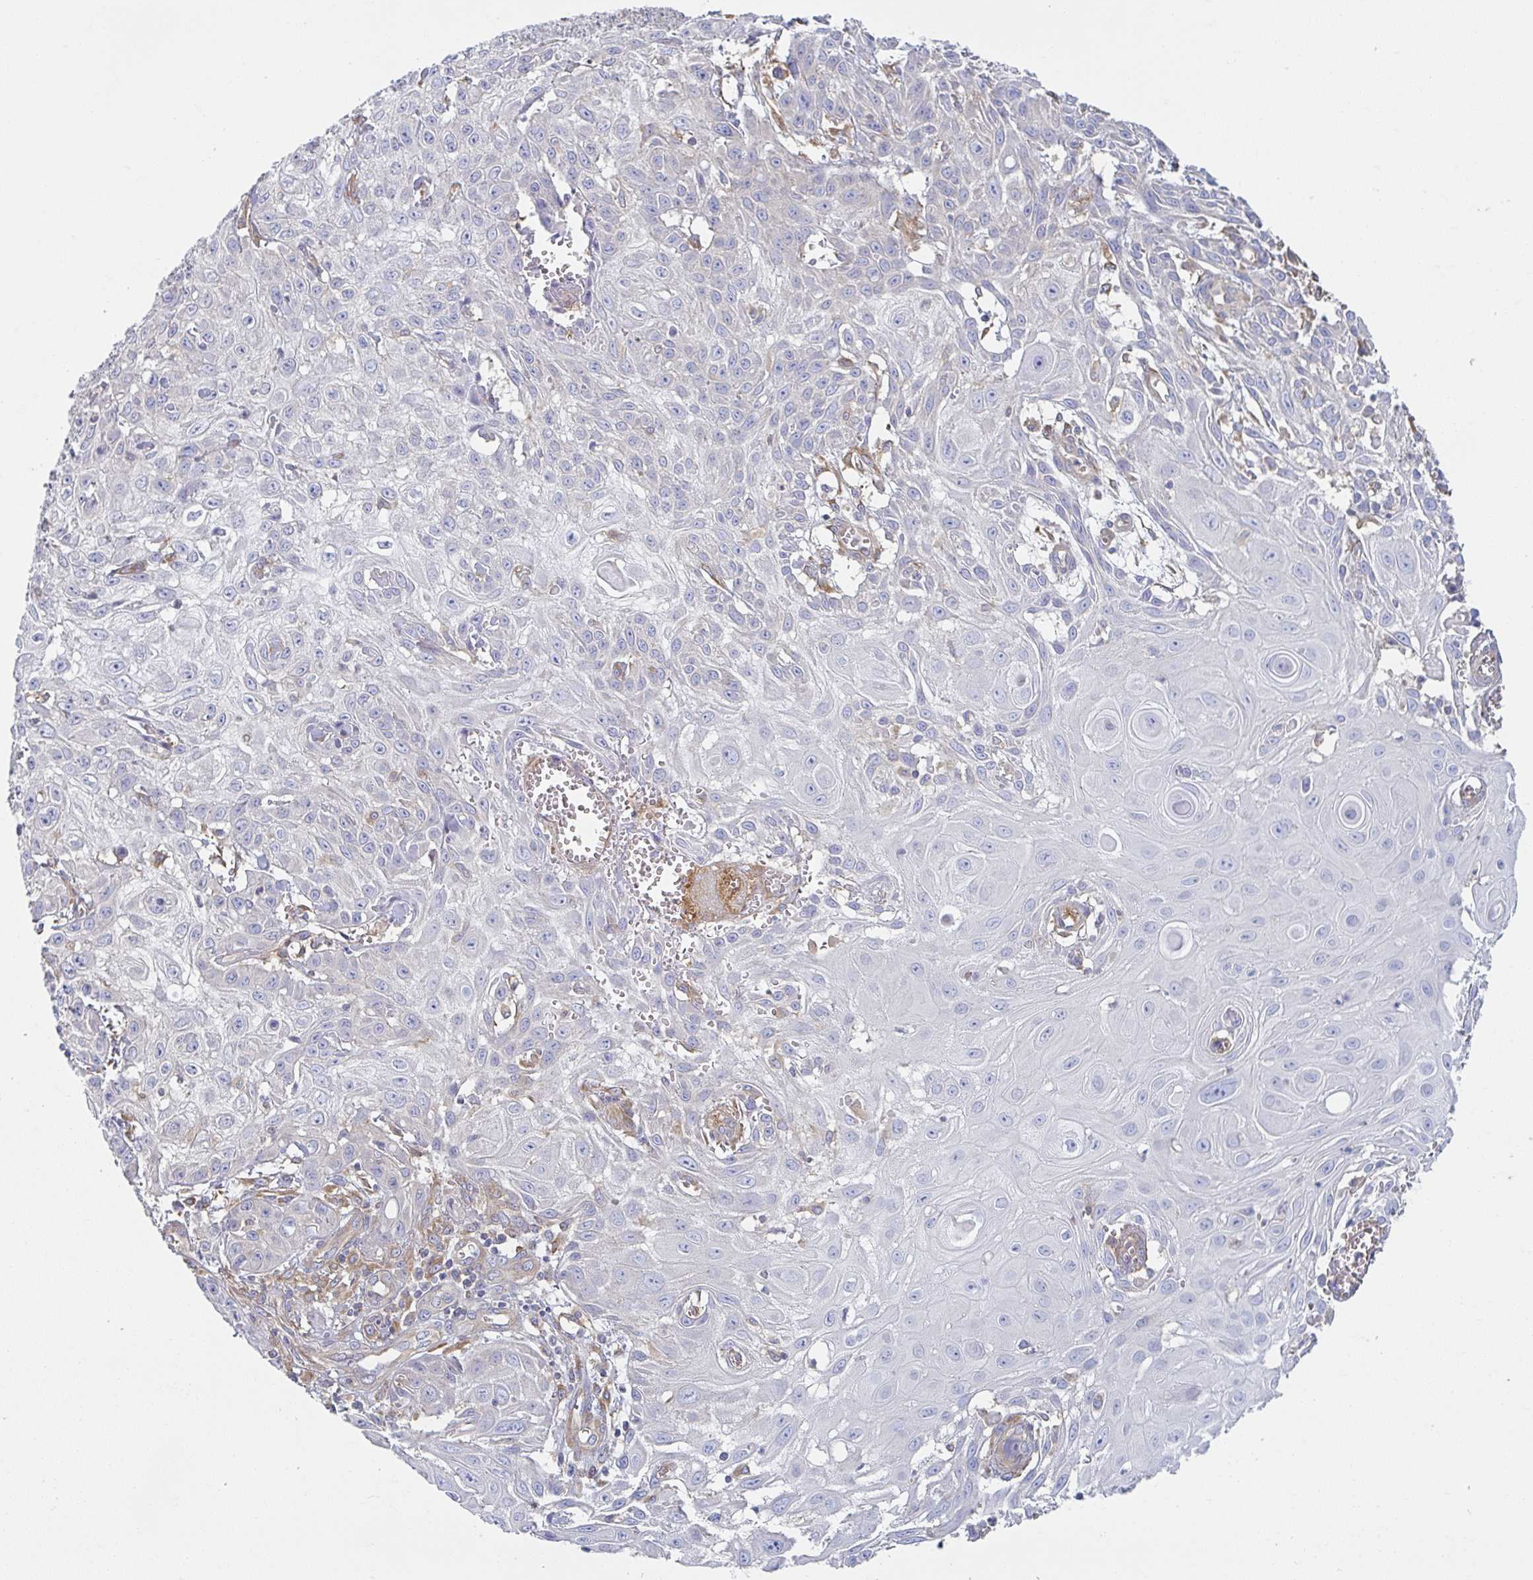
{"staining": {"intensity": "negative", "quantity": "none", "location": "none"}, "tissue": "skin cancer", "cell_type": "Tumor cells", "image_type": "cancer", "snomed": [{"axis": "morphology", "description": "Squamous cell carcinoma, NOS"}, {"axis": "topography", "description": "Skin"}, {"axis": "topography", "description": "Vulva"}], "caption": "Immunohistochemistry (IHC) of skin cancer reveals no positivity in tumor cells. (Brightfield microscopy of DAB IHC at high magnification).", "gene": "AMPD2", "patient": {"sex": "female", "age": 71}}